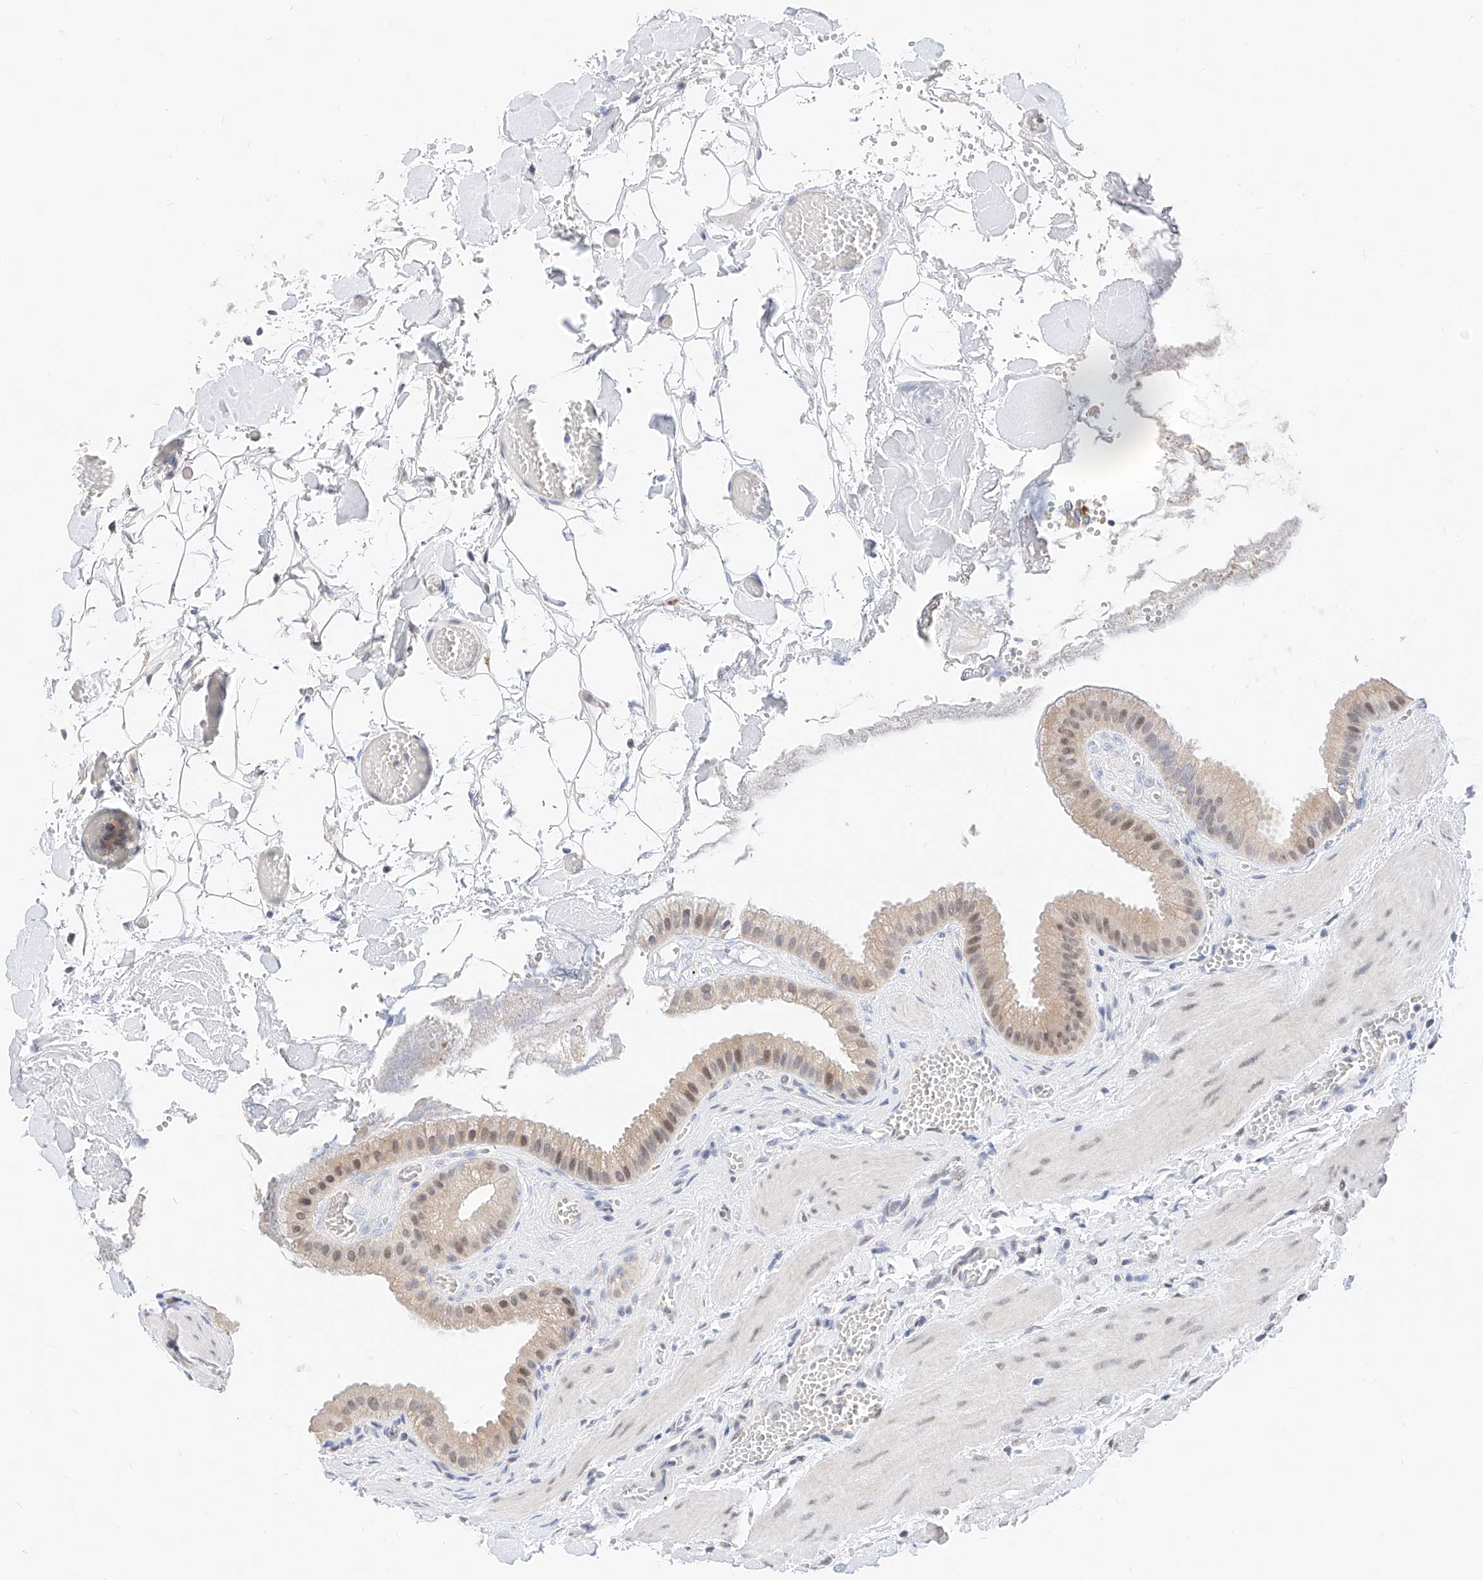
{"staining": {"intensity": "weak", "quantity": "25%-75%", "location": "cytoplasmic/membranous,nuclear"}, "tissue": "gallbladder", "cell_type": "Glandular cells", "image_type": "normal", "snomed": [{"axis": "morphology", "description": "Normal tissue, NOS"}, {"axis": "topography", "description": "Gallbladder"}], "caption": "Immunohistochemistry of normal gallbladder reveals low levels of weak cytoplasmic/membranous,nuclear positivity in about 25%-75% of glandular cells.", "gene": "KCNJ1", "patient": {"sex": "male", "age": 55}}